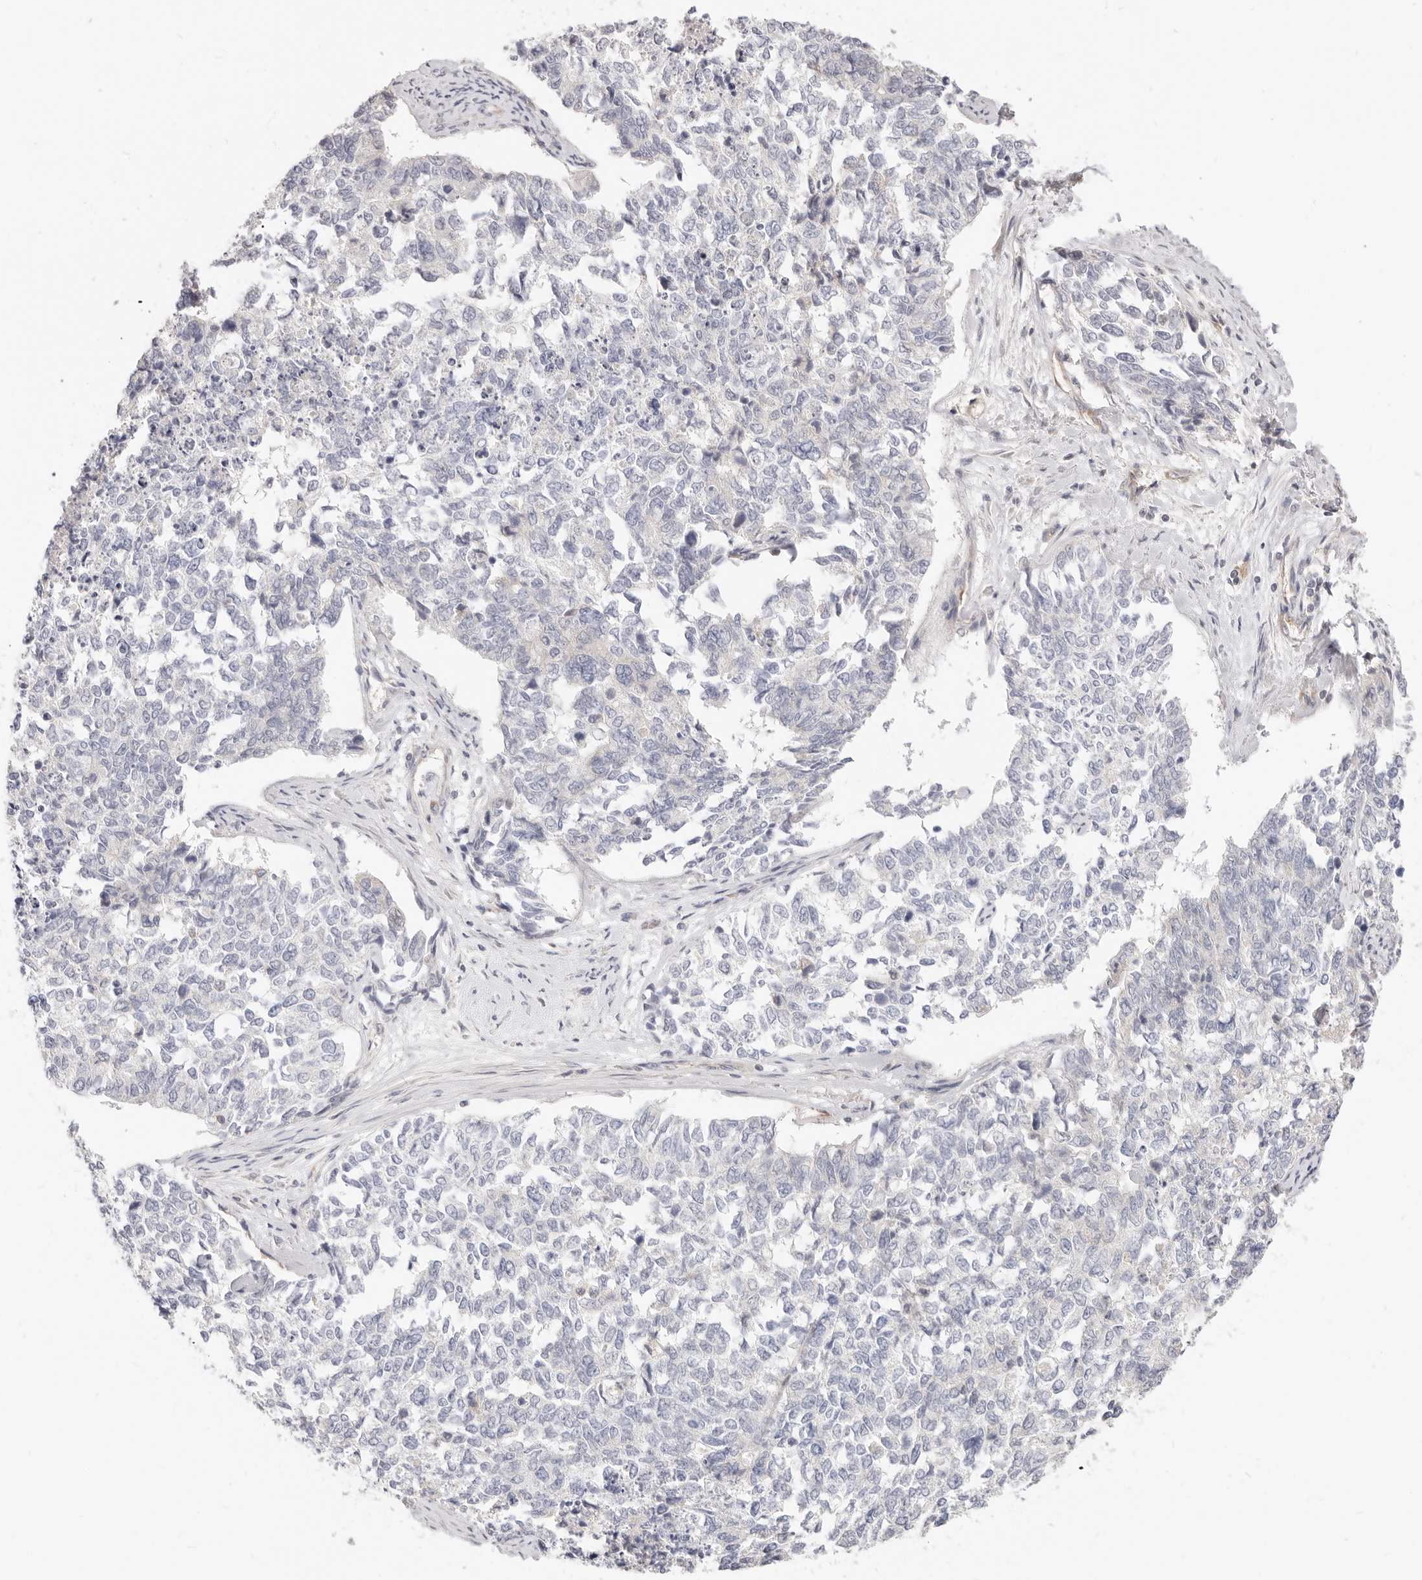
{"staining": {"intensity": "negative", "quantity": "none", "location": "none"}, "tissue": "cervical cancer", "cell_type": "Tumor cells", "image_type": "cancer", "snomed": [{"axis": "morphology", "description": "Squamous cell carcinoma, NOS"}, {"axis": "topography", "description": "Cervix"}], "caption": "An IHC photomicrograph of cervical cancer is shown. There is no staining in tumor cells of cervical cancer. (DAB immunohistochemistry with hematoxylin counter stain).", "gene": "LTB4R2", "patient": {"sex": "female", "age": 63}}